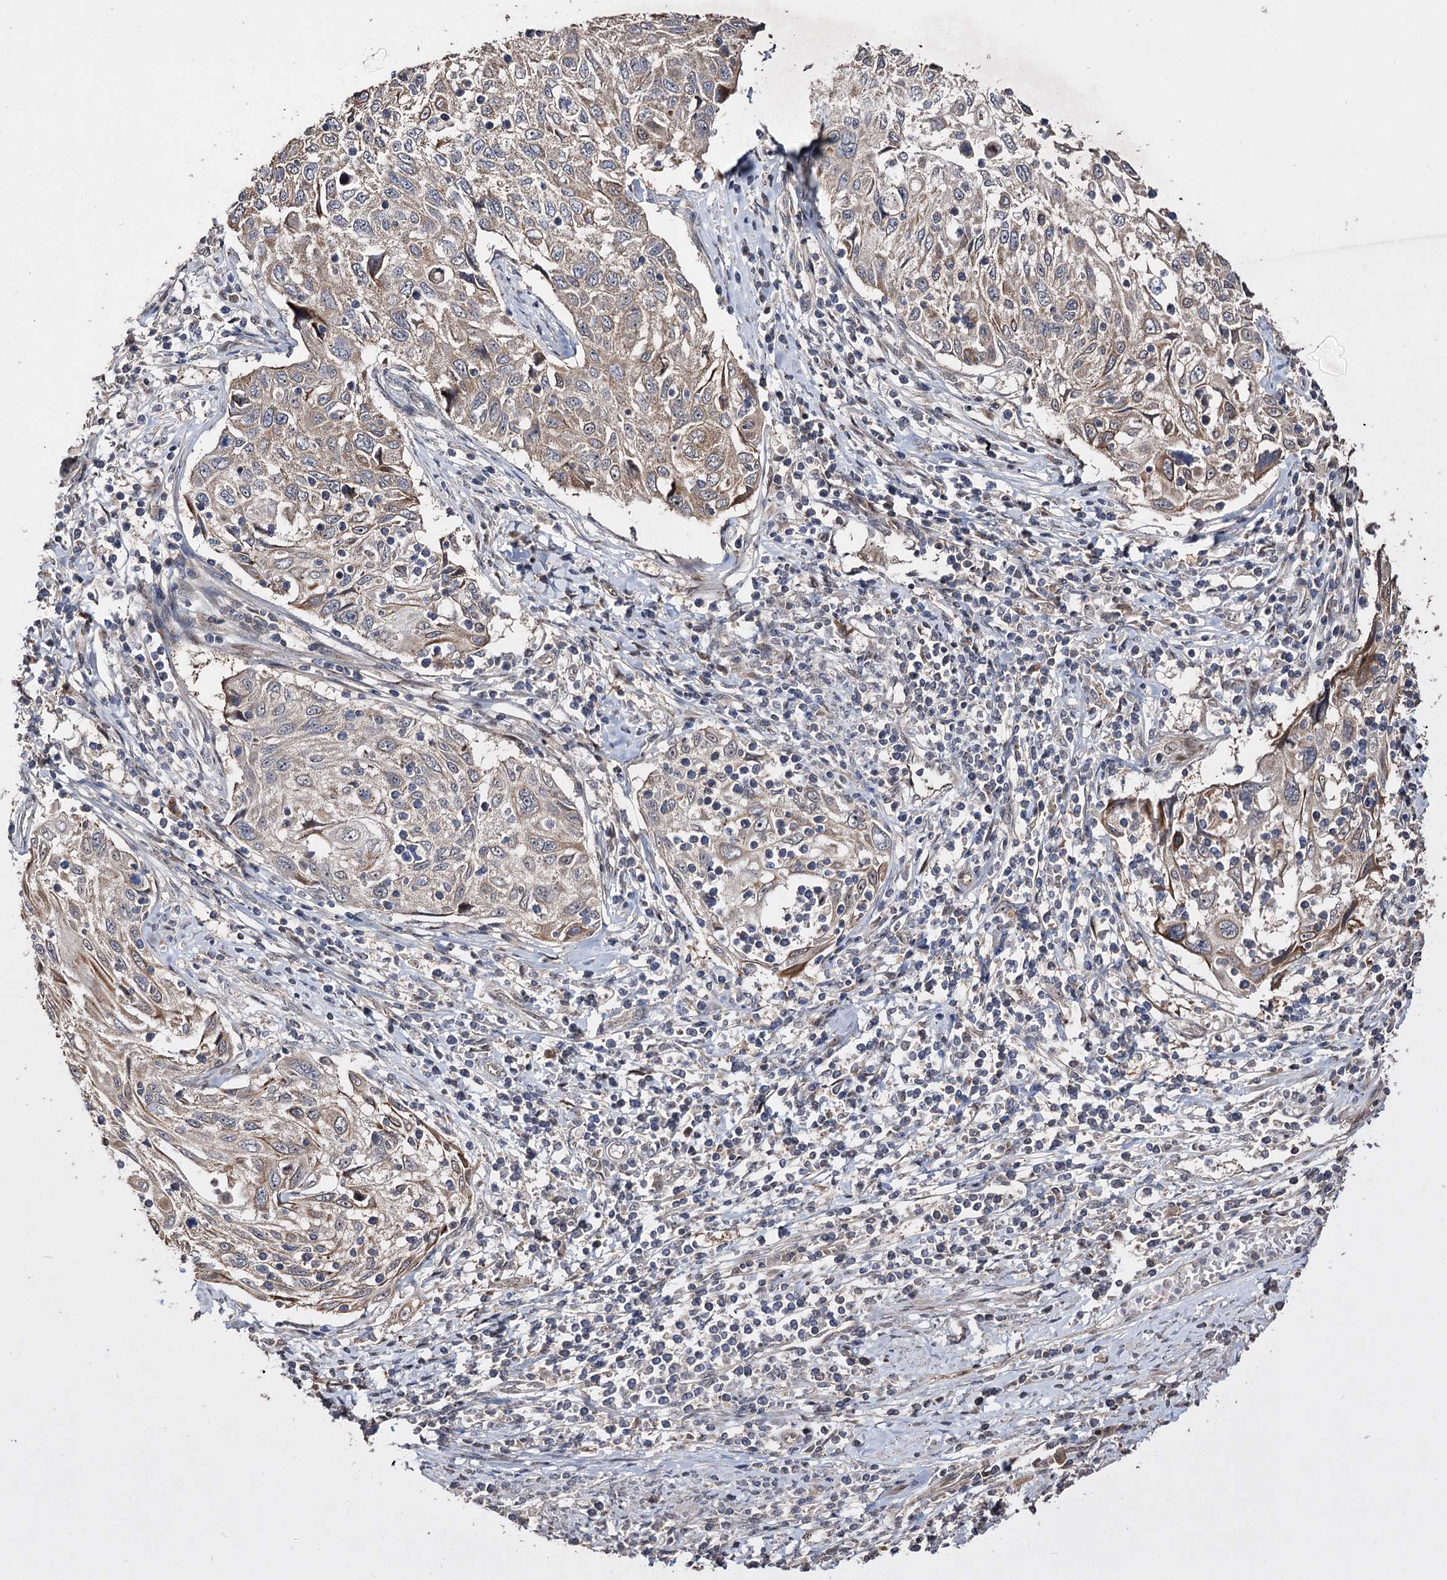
{"staining": {"intensity": "weak", "quantity": ">75%", "location": "cytoplasmic/membranous"}, "tissue": "cervical cancer", "cell_type": "Tumor cells", "image_type": "cancer", "snomed": [{"axis": "morphology", "description": "Squamous cell carcinoma, NOS"}, {"axis": "topography", "description": "Cervix"}], "caption": "Protein analysis of squamous cell carcinoma (cervical) tissue reveals weak cytoplasmic/membranous positivity in approximately >75% of tumor cells. (IHC, brightfield microscopy, high magnification).", "gene": "CPNE8", "patient": {"sex": "female", "age": 70}}